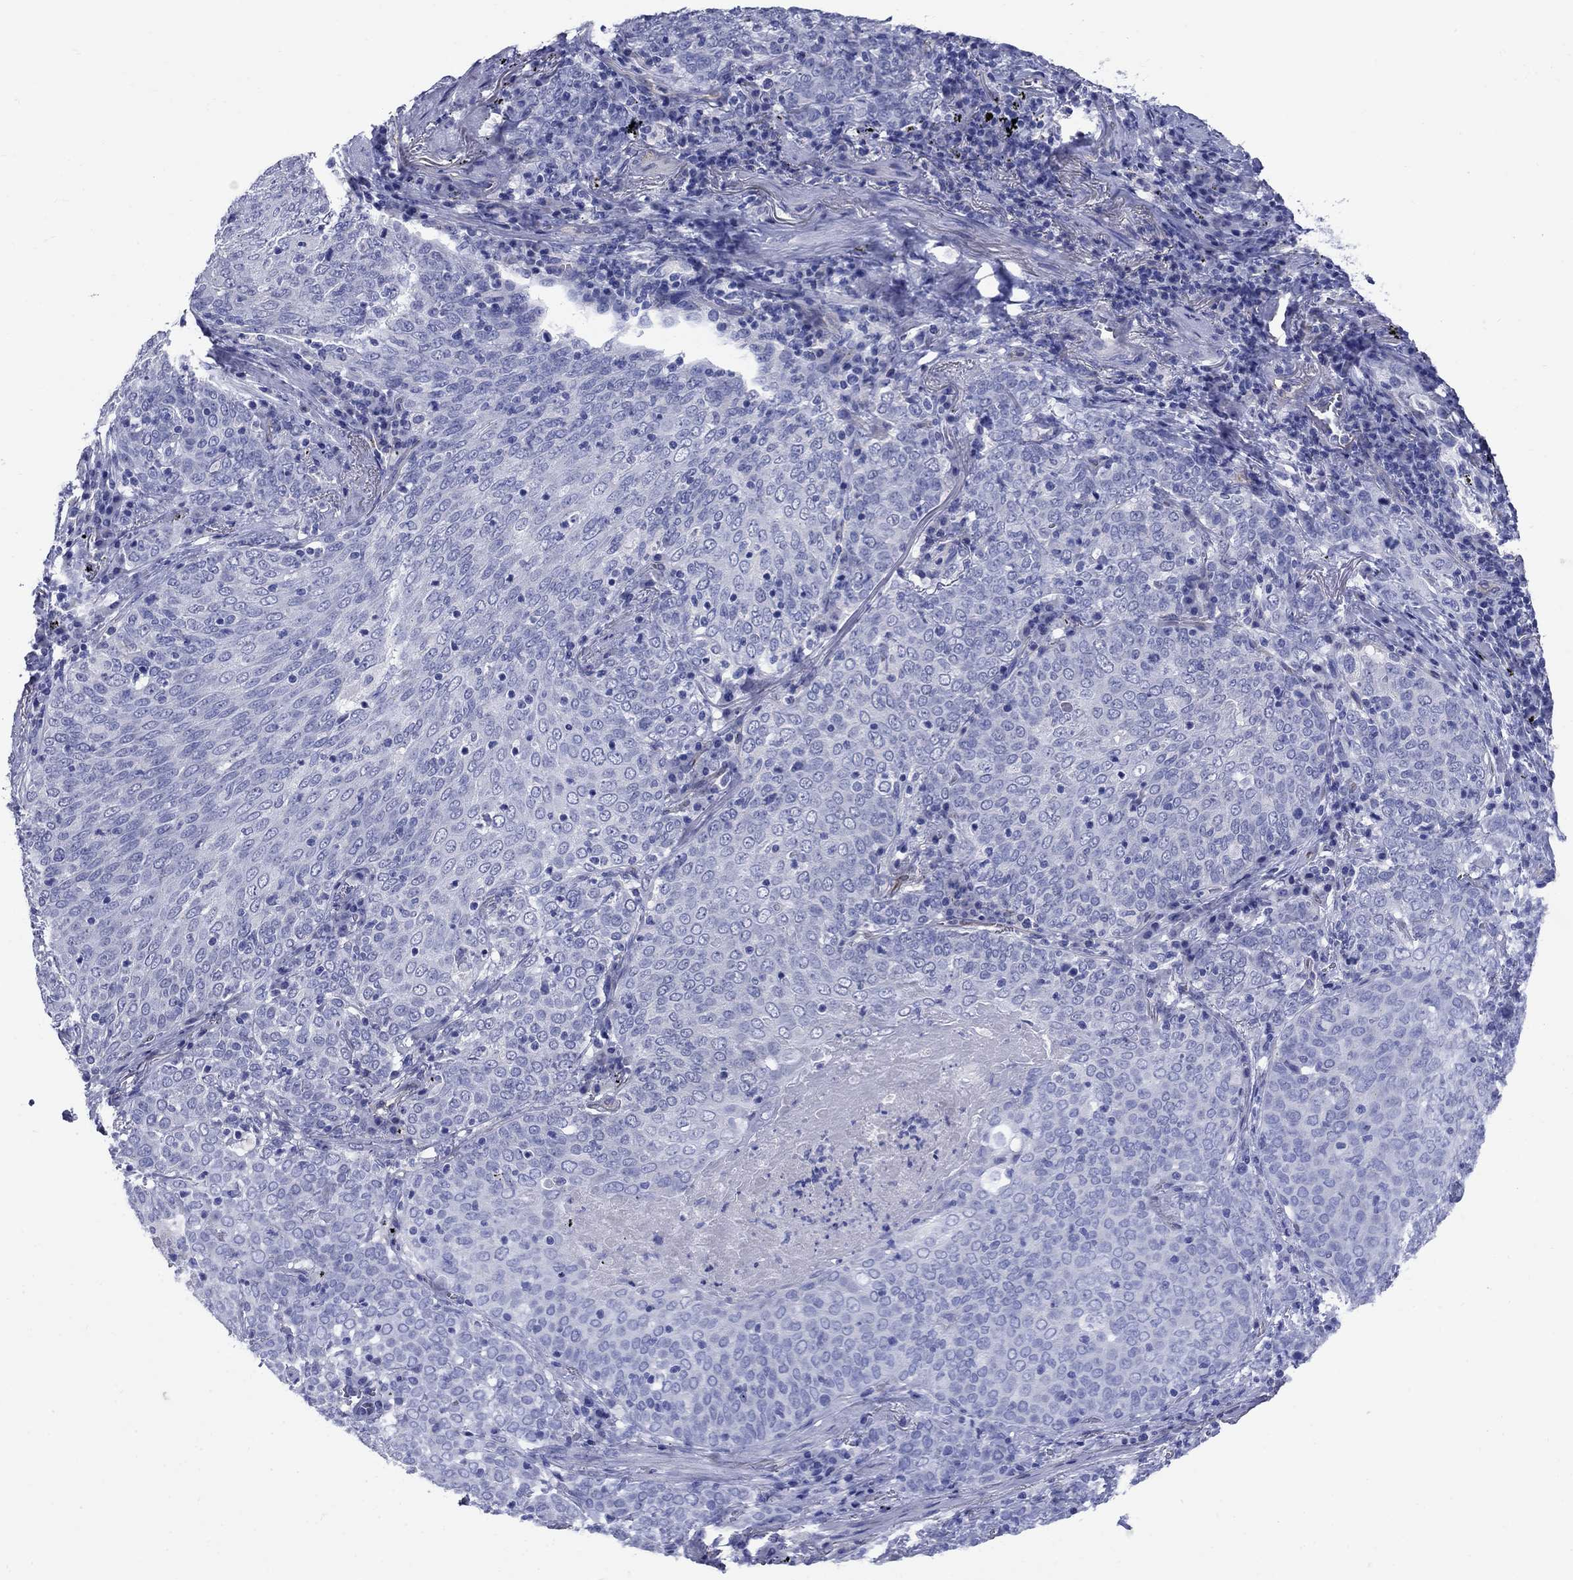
{"staining": {"intensity": "negative", "quantity": "none", "location": "none"}, "tissue": "lung cancer", "cell_type": "Tumor cells", "image_type": "cancer", "snomed": [{"axis": "morphology", "description": "Squamous cell carcinoma, NOS"}, {"axis": "topography", "description": "Lung"}], "caption": "DAB immunohistochemical staining of squamous cell carcinoma (lung) exhibits no significant staining in tumor cells.", "gene": "SMCP", "patient": {"sex": "male", "age": 82}}